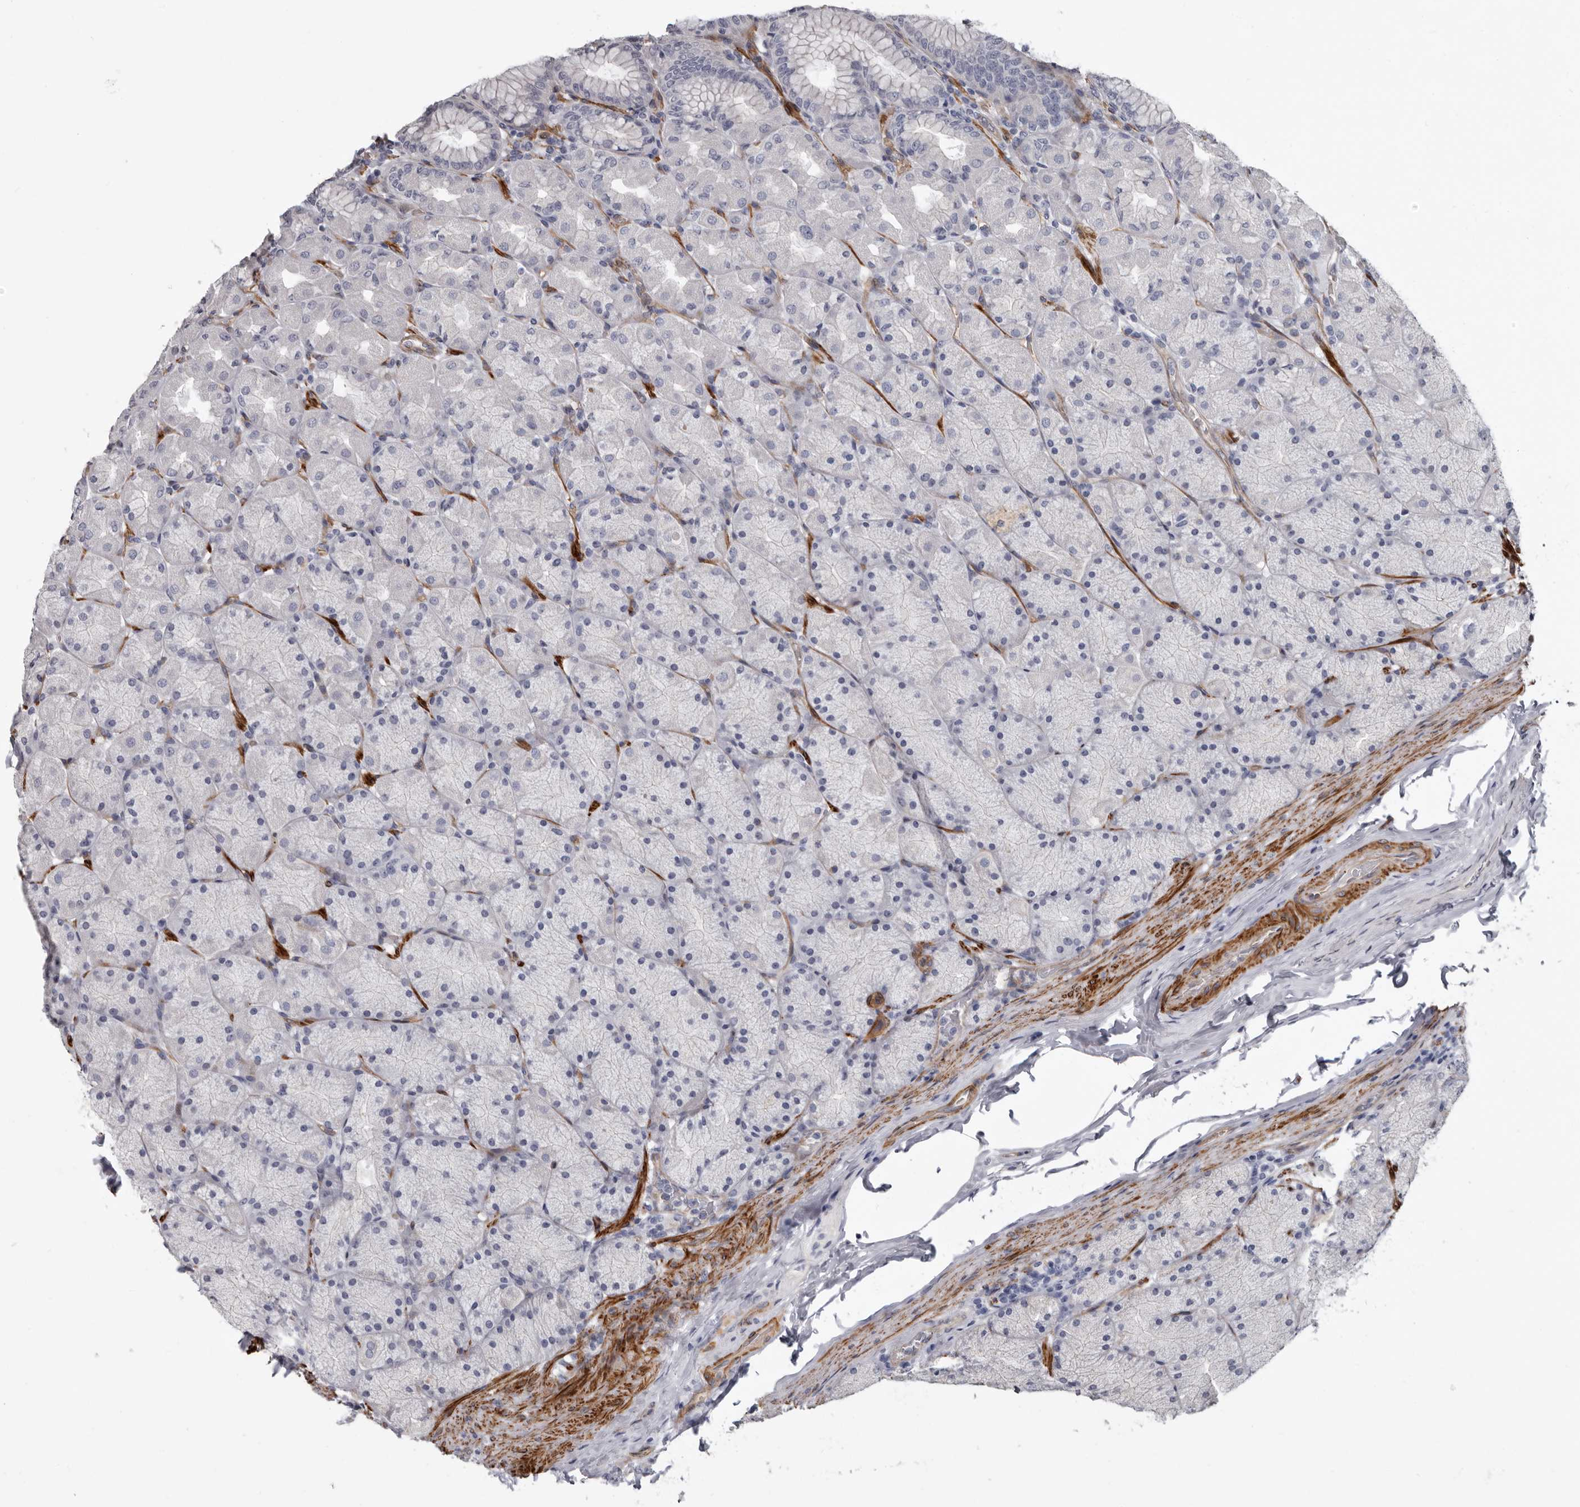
{"staining": {"intensity": "weak", "quantity": "<25%", "location": "cytoplasmic/membranous"}, "tissue": "stomach", "cell_type": "Glandular cells", "image_type": "normal", "snomed": [{"axis": "morphology", "description": "Normal tissue, NOS"}, {"axis": "topography", "description": "Stomach, upper"}], "caption": "Immunohistochemical staining of normal stomach displays no significant expression in glandular cells.", "gene": "ADGRL4", "patient": {"sex": "female", "age": 56}}